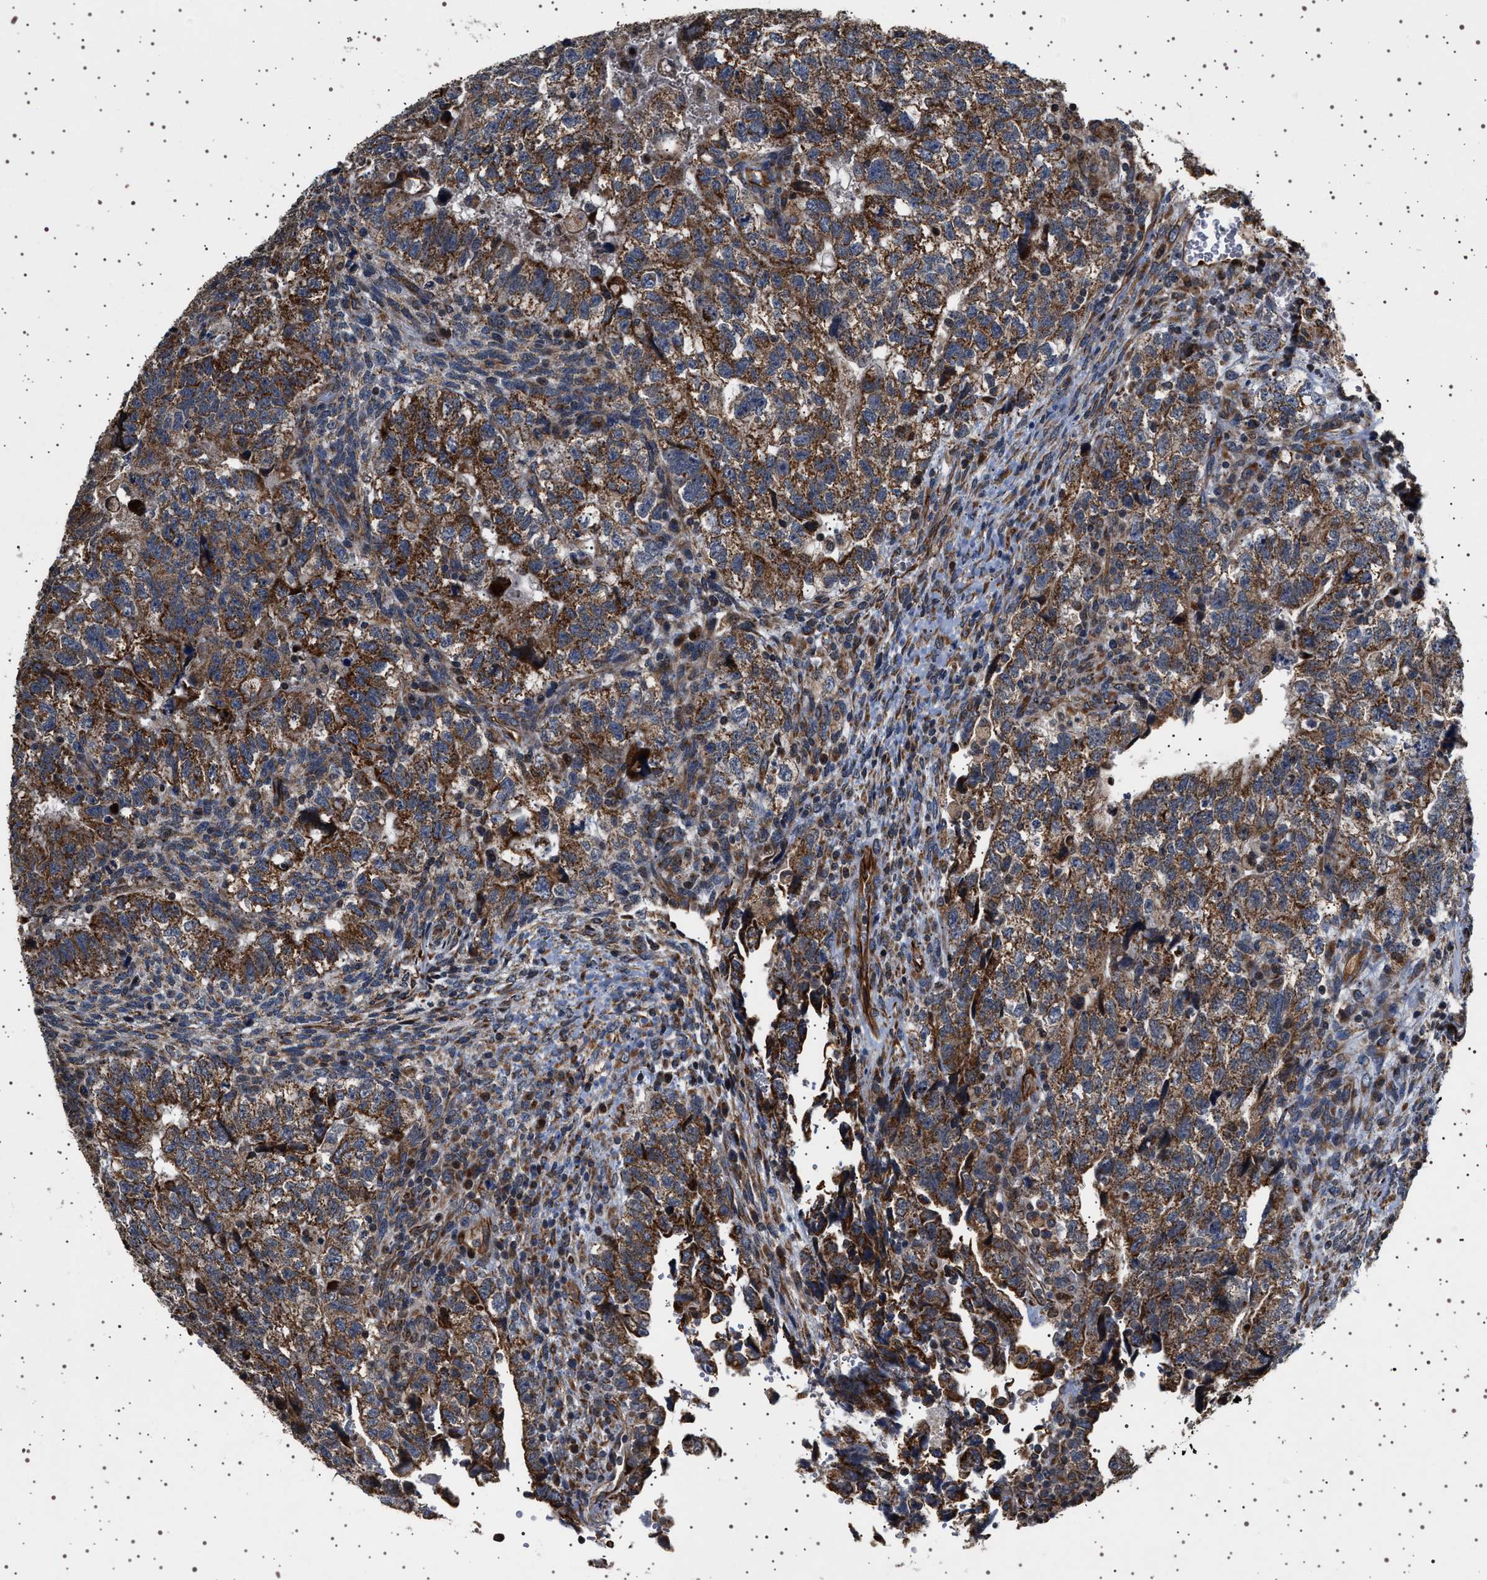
{"staining": {"intensity": "moderate", "quantity": ">75%", "location": "cytoplasmic/membranous"}, "tissue": "testis cancer", "cell_type": "Tumor cells", "image_type": "cancer", "snomed": [{"axis": "morphology", "description": "Carcinoma, Embryonal, NOS"}, {"axis": "topography", "description": "Testis"}], "caption": "High-power microscopy captured an immunohistochemistry histopathology image of testis cancer (embryonal carcinoma), revealing moderate cytoplasmic/membranous positivity in approximately >75% of tumor cells. (Stains: DAB in brown, nuclei in blue, Microscopy: brightfield microscopy at high magnification).", "gene": "TRUB2", "patient": {"sex": "male", "age": 36}}